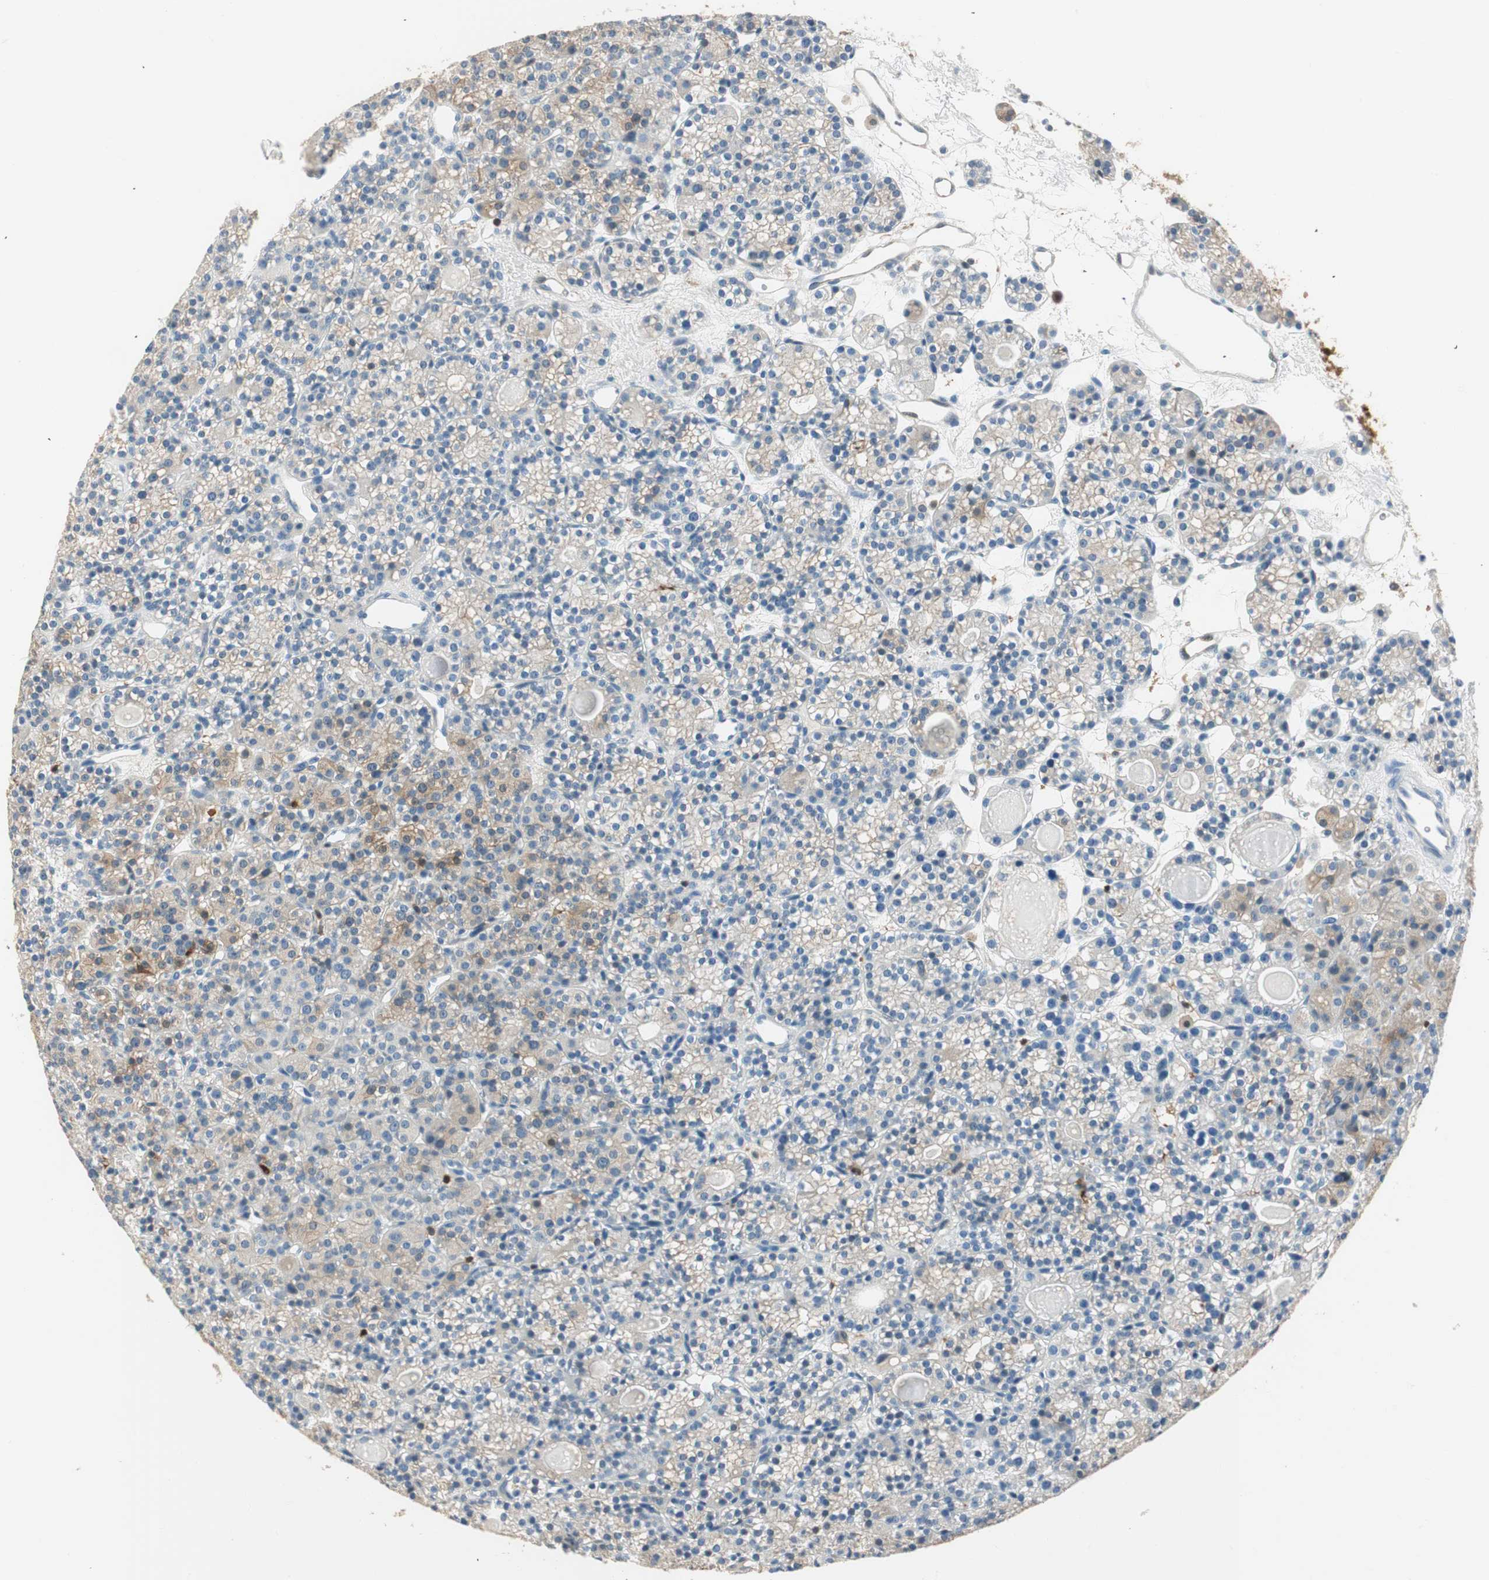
{"staining": {"intensity": "weak", "quantity": "<25%", "location": "cytoplasmic/membranous"}, "tissue": "parathyroid gland", "cell_type": "Glandular cells", "image_type": "normal", "snomed": [{"axis": "morphology", "description": "Normal tissue, NOS"}, {"axis": "topography", "description": "Parathyroid gland"}], "caption": "A high-resolution histopathology image shows IHC staining of benign parathyroid gland, which exhibits no significant expression in glandular cells.", "gene": "COTL1", "patient": {"sex": "female", "age": 64}}